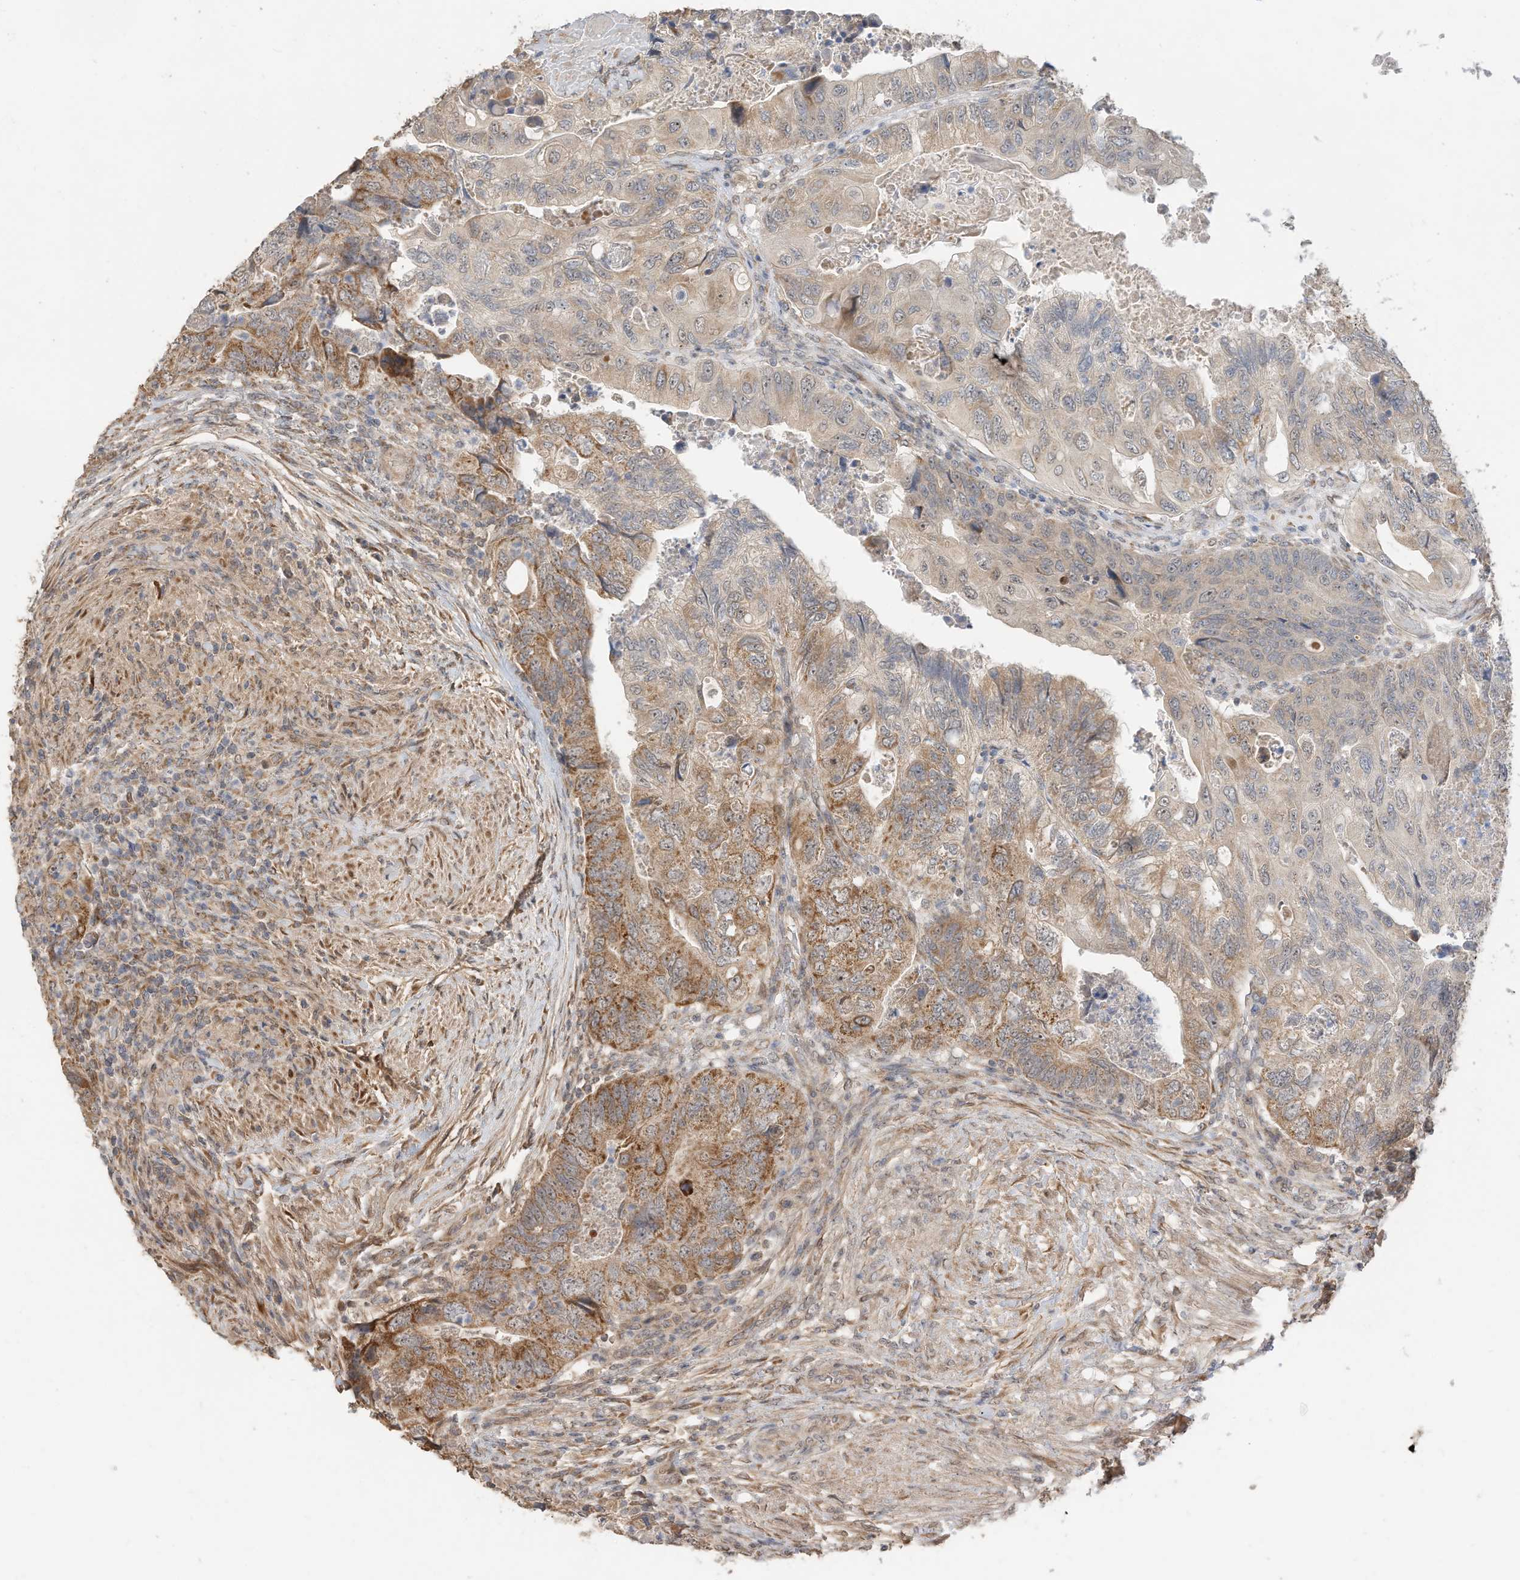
{"staining": {"intensity": "moderate", "quantity": "25%-75%", "location": "cytoplasmic/membranous"}, "tissue": "colorectal cancer", "cell_type": "Tumor cells", "image_type": "cancer", "snomed": [{"axis": "morphology", "description": "Adenocarcinoma, NOS"}, {"axis": "topography", "description": "Rectum"}], "caption": "Colorectal cancer (adenocarcinoma) was stained to show a protein in brown. There is medium levels of moderate cytoplasmic/membranous expression in about 25%-75% of tumor cells.", "gene": "CAGE1", "patient": {"sex": "male", "age": 63}}